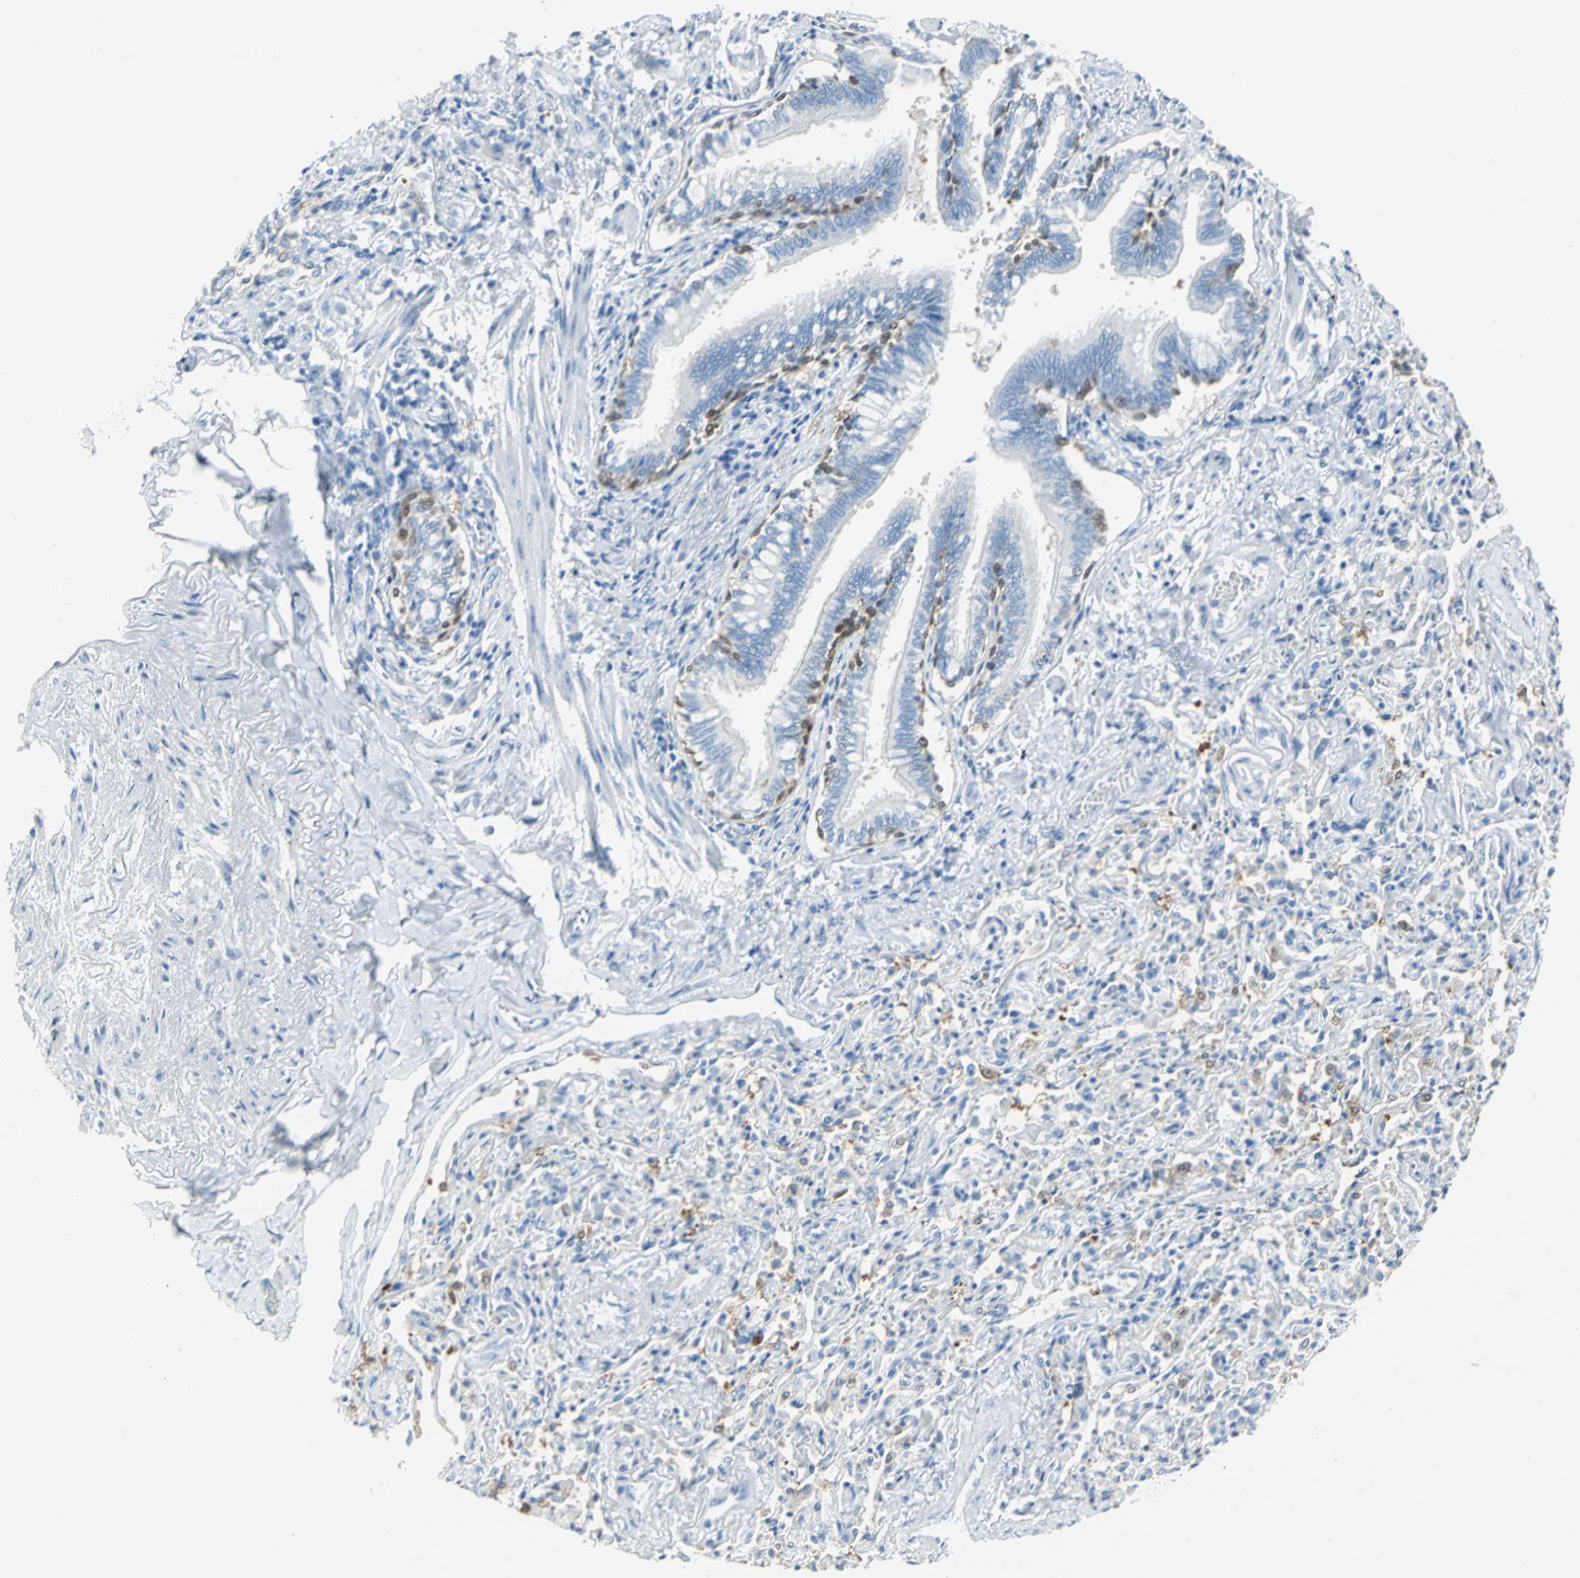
{"staining": {"intensity": "moderate", "quantity": "25%-75%", "location": "cytoplasmic/membranous"}, "tissue": "bronchus", "cell_type": "Respiratory epithelial cells", "image_type": "normal", "snomed": [{"axis": "morphology", "description": "Normal tissue, NOS"}, {"axis": "topography", "description": "Lung"}], "caption": "IHC (DAB) staining of normal bronchus demonstrates moderate cytoplasmic/membranous protein positivity in approximately 25%-75% of respiratory epithelial cells. (Stains: DAB in brown, nuclei in blue, Microscopy: brightfield microscopy at high magnification).", "gene": "SFN", "patient": {"sex": "male", "age": 64}}